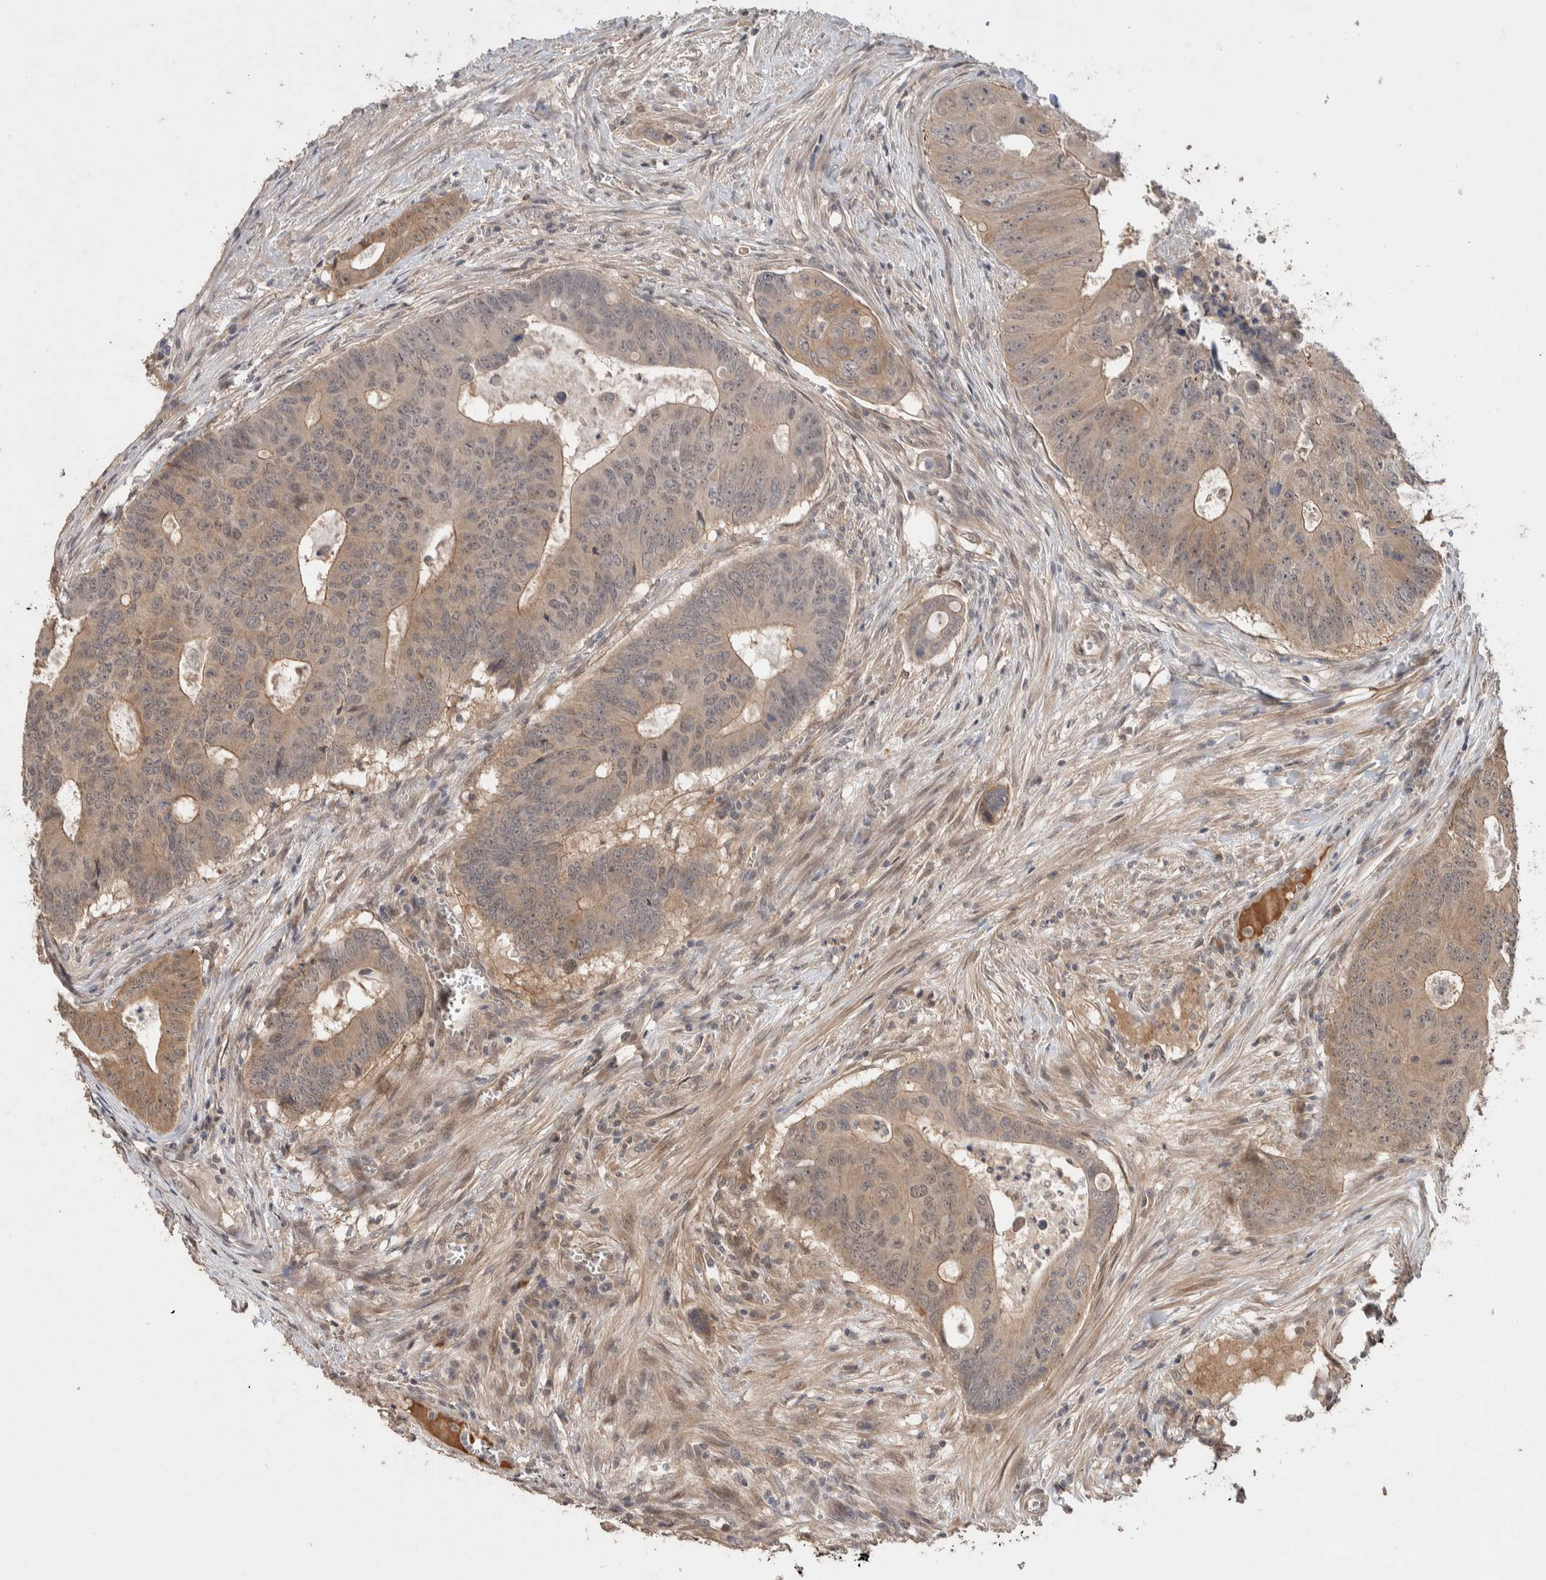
{"staining": {"intensity": "moderate", "quantity": ">75%", "location": "cytoplasmic/membranous"}, "tissue": "colorectal cancer", "cell_type": "Tumor cells", "image_type": "cancer", "snomed": [{"axis": "morphology", "description": "Adenocarcinoma, NOS"}, {"axis": "topography", "description": "Colon"}], "caption": "This micrograph demonstrates IHC staining of human adenocarcinoma (colorectal), with medium moderate cytoplasmic/membranous positivity in about >75% of tumor cells.", "gene": "CASK", "patient": {"sex": "male", "age": 87}}